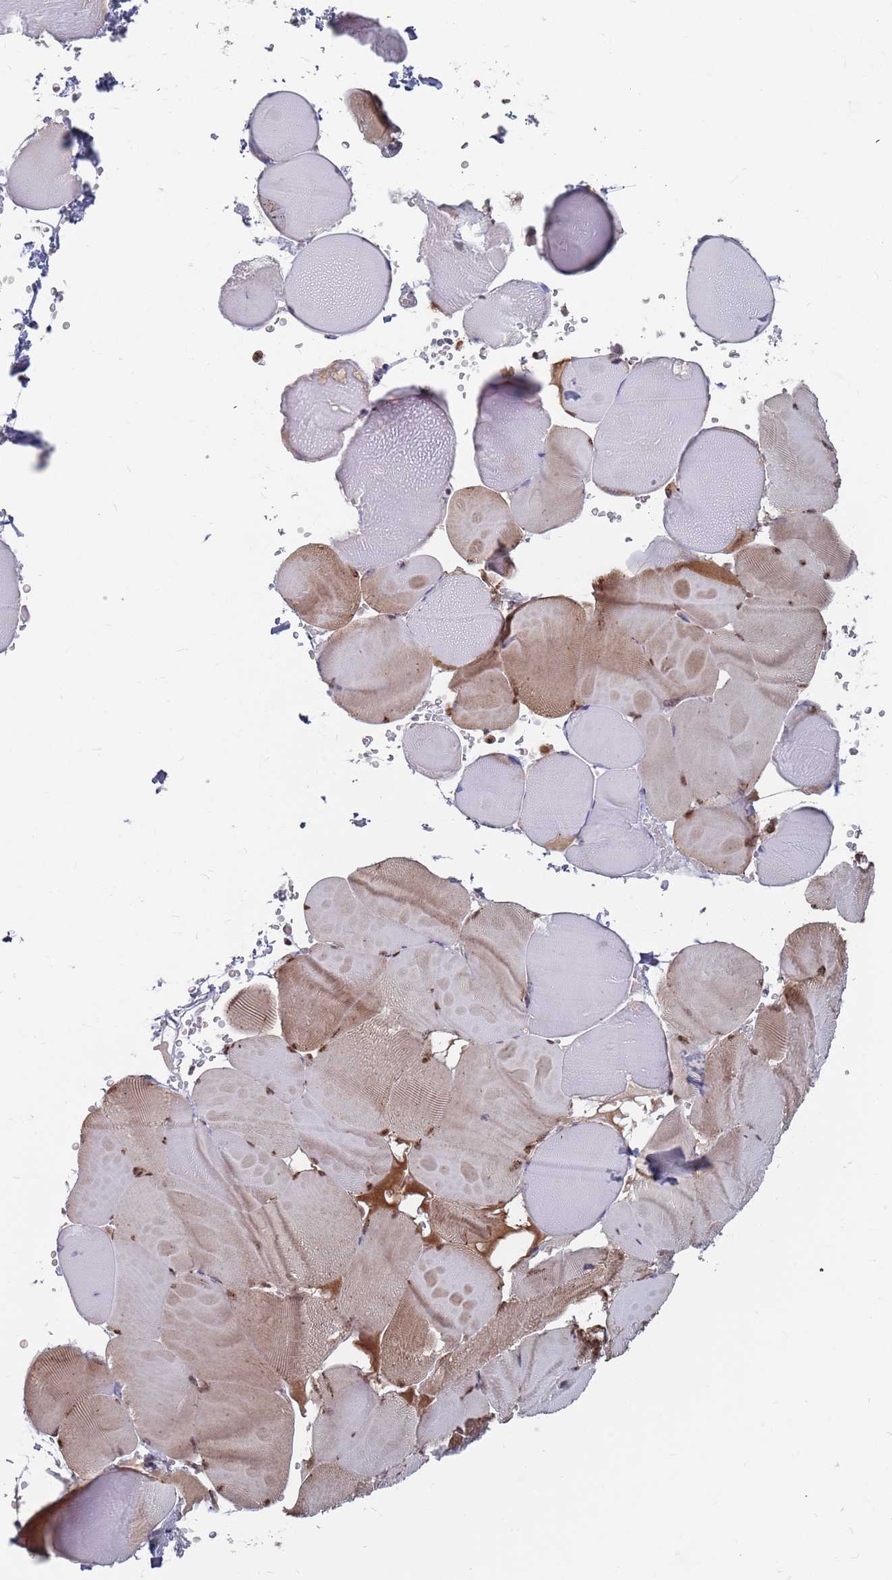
{"staining": {"intensity": "moderate", "quantity": "<25%", "location": "cytoplasmic/membranous,nuclear"}, "tissue": "skeletal muscle", "cell_type": "Myocytes", "image_type": "normal", "snomed": [{"axis": "morphology", "description": "Normal tissue, NOS"}, {"axis": "topography", "description": "Skeletal muscle"}], "caption": "A brown stain labels moderate cytoplasmic/membranous,nuclear positivity of a protein in myocytes of unremarkable human skeletal muscle.", "gene": "FMO4", "patient": {"sex": "male", "age": 62}}